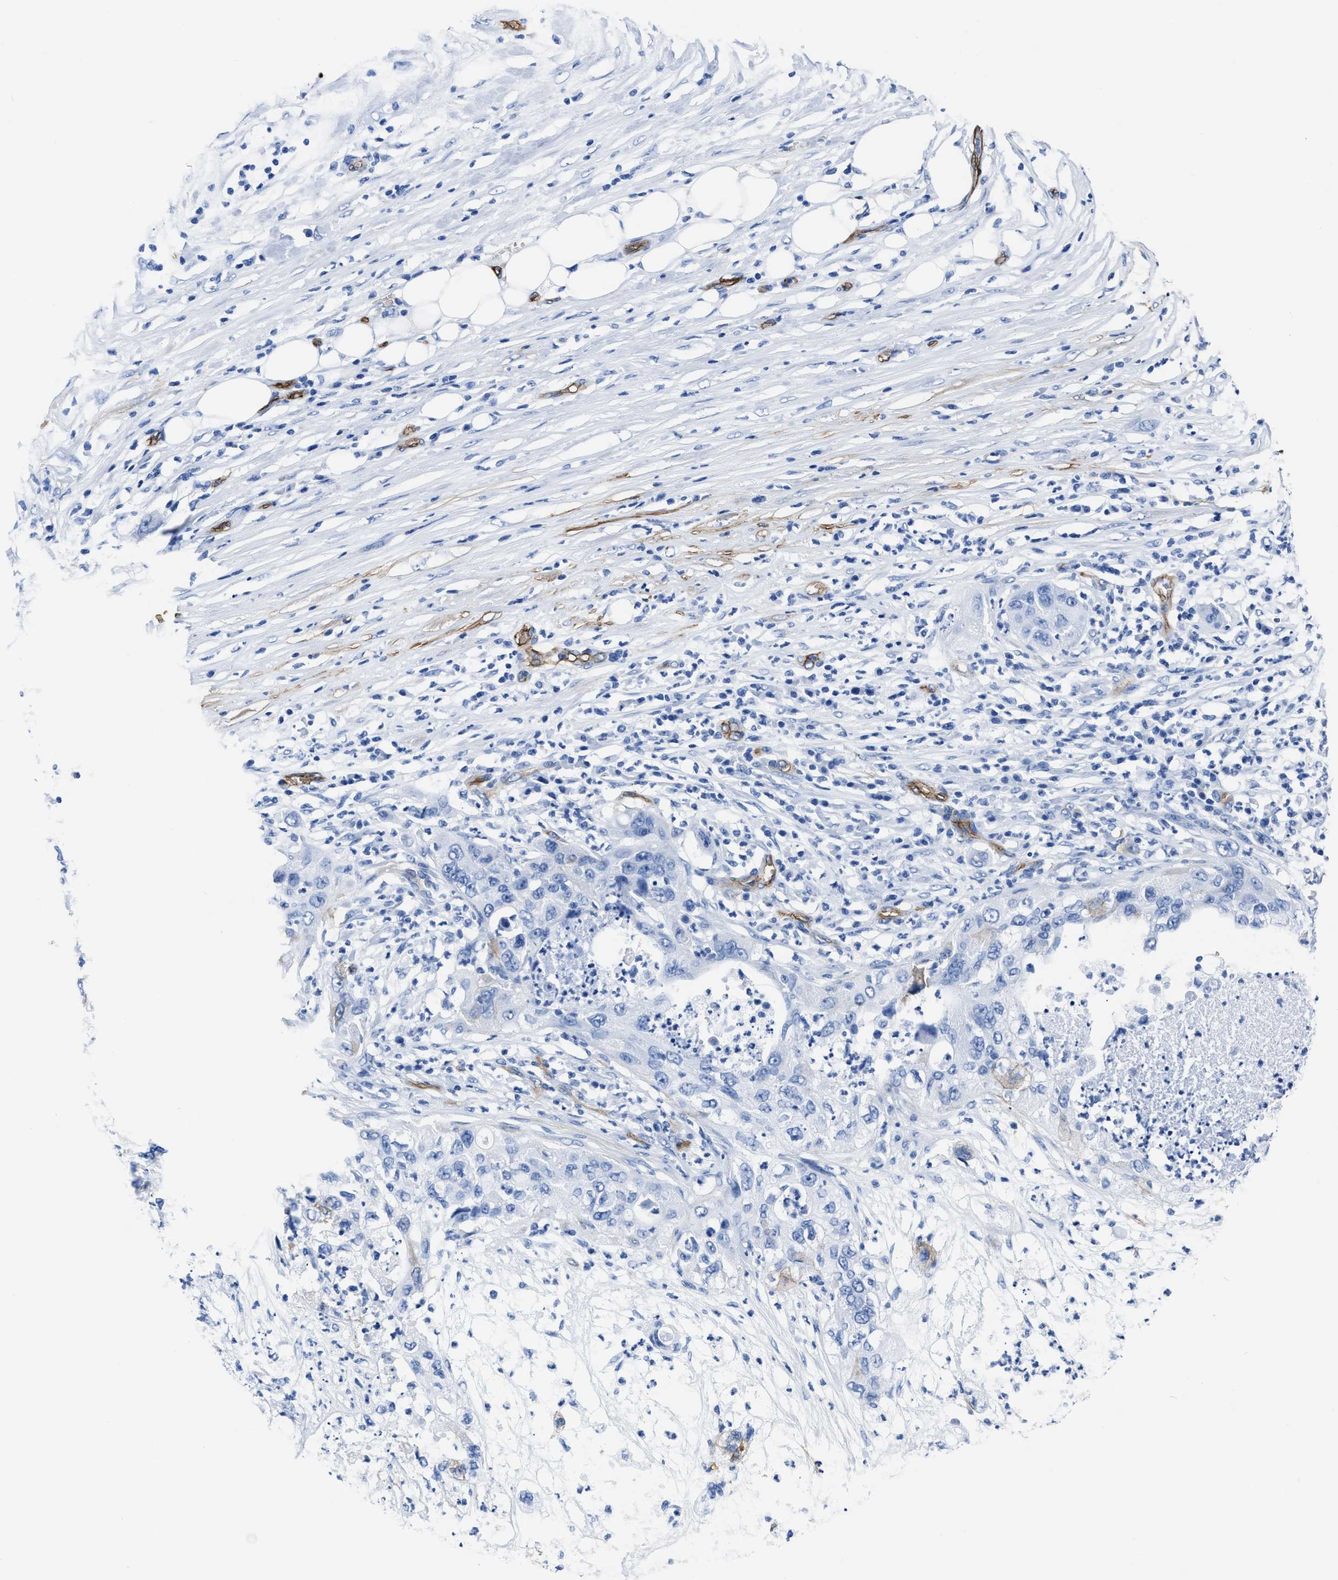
{"staining": {"intensity": "moderate", "quantity": "<25%", "location": "cytoplasmic/membranous"}, "tissue": "pancreatic cancer", "cell_type": "Tumor cells", "image_type": "cancer", "snomed": [{"axis": "morphology", "description": "Adenocarcinoma, NOS"}, {"axis": "topography", "description": "Pancreas"}], "caption": "Pancreatic cancer stained with a protein marker displays moderate staining in tumor cells.", "gene": "AQP1", "patient": {"sex": "female", "age": 78}}